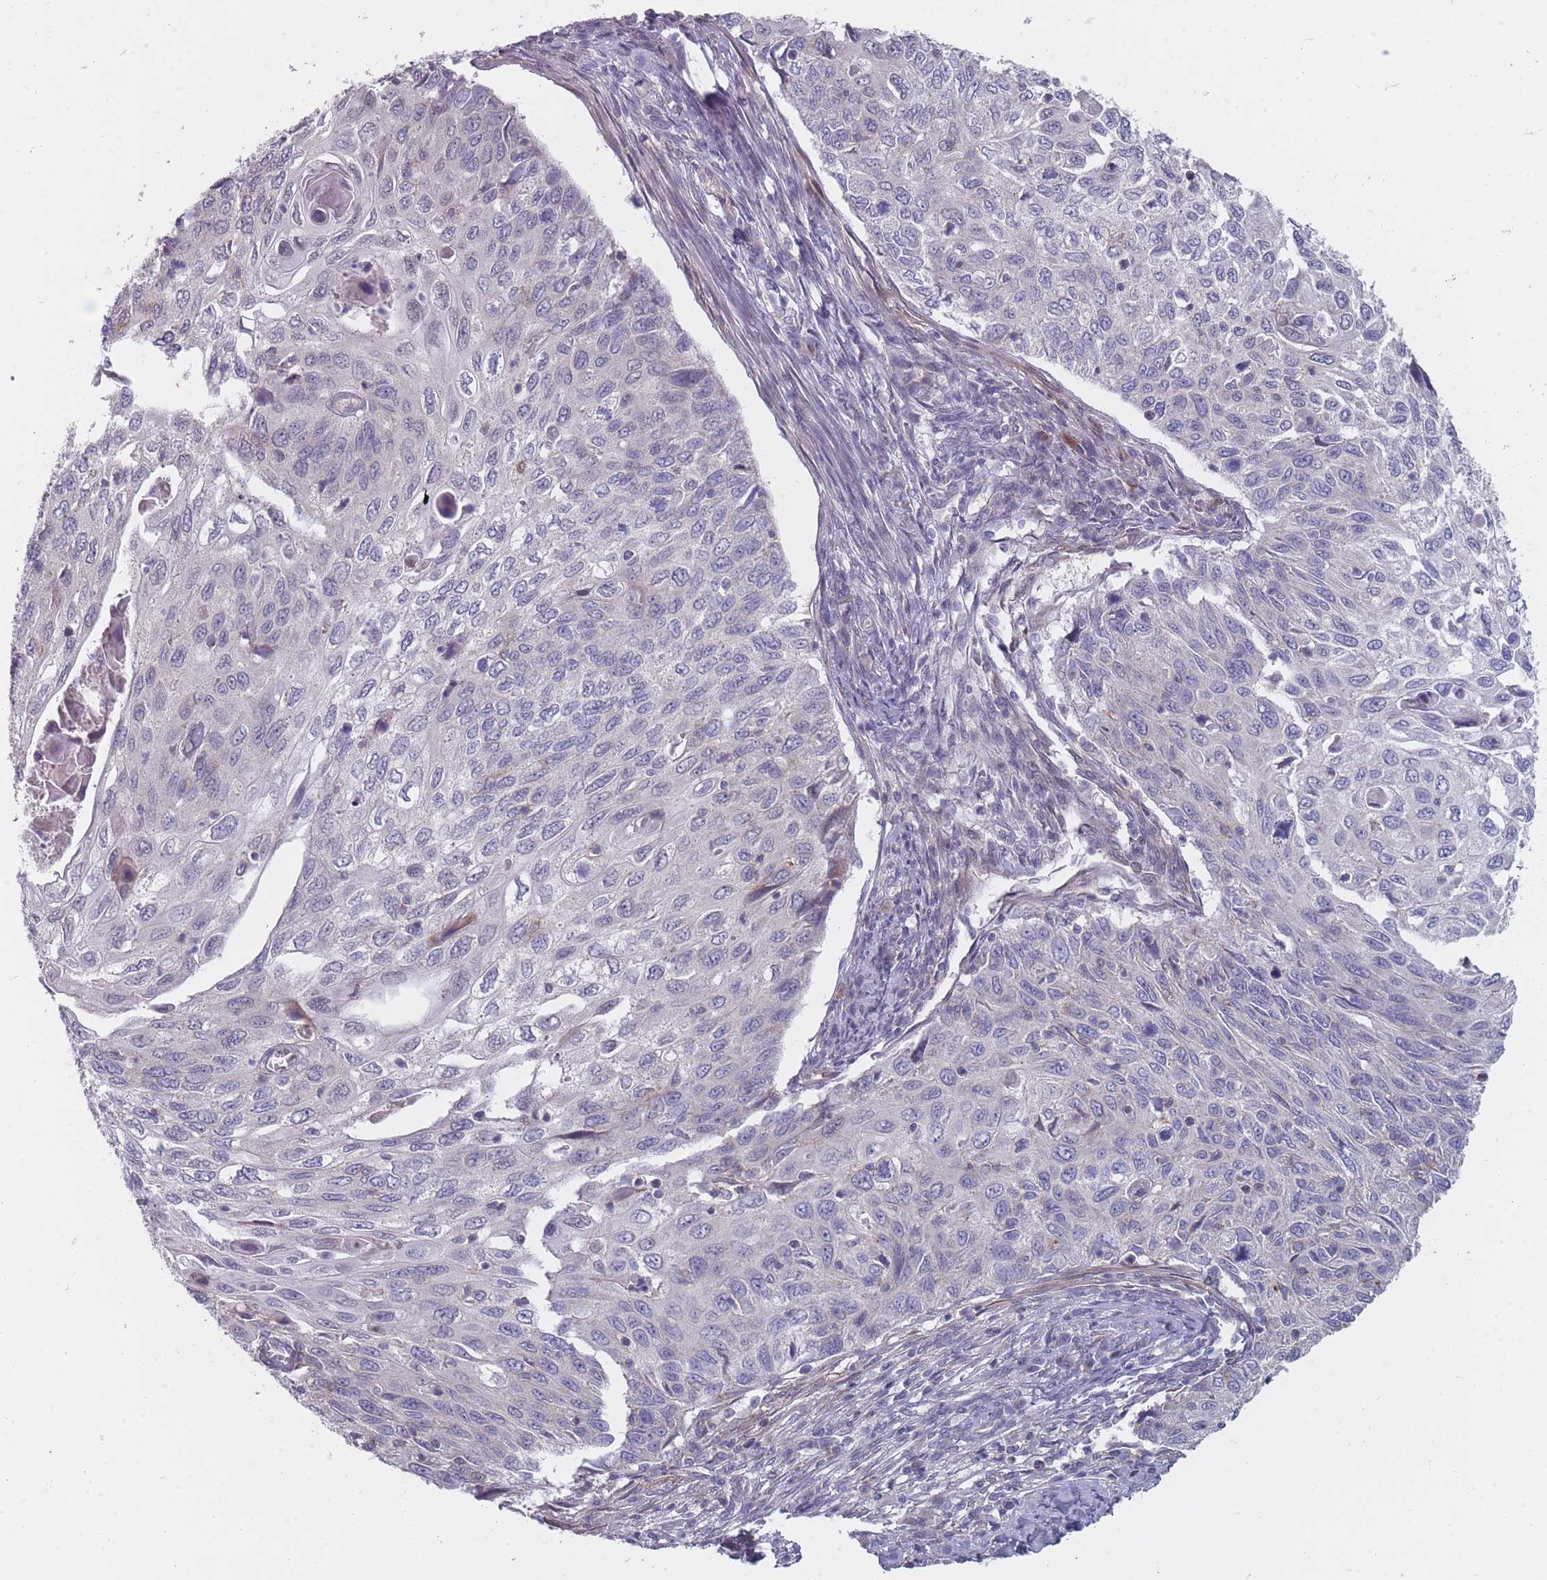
{"staining": {"intensity": "negative", "quantity": "none", "location": "none"}, "tissue": "cervical cancer", "cell_type": "Tumor cells", "image_type": "cancer", "snomed": [{"axis": "morphology", "description": "Squamous cell carcinoma, NOS"}, {"axis": "topography", "description": "Cervix"}], "caption": "Cervical cancer stained for a protein using immunohistochemistry displays no expression tumor cells.", "gene": "PCDH12", "patient": {"sex": "female", "age": 70}}